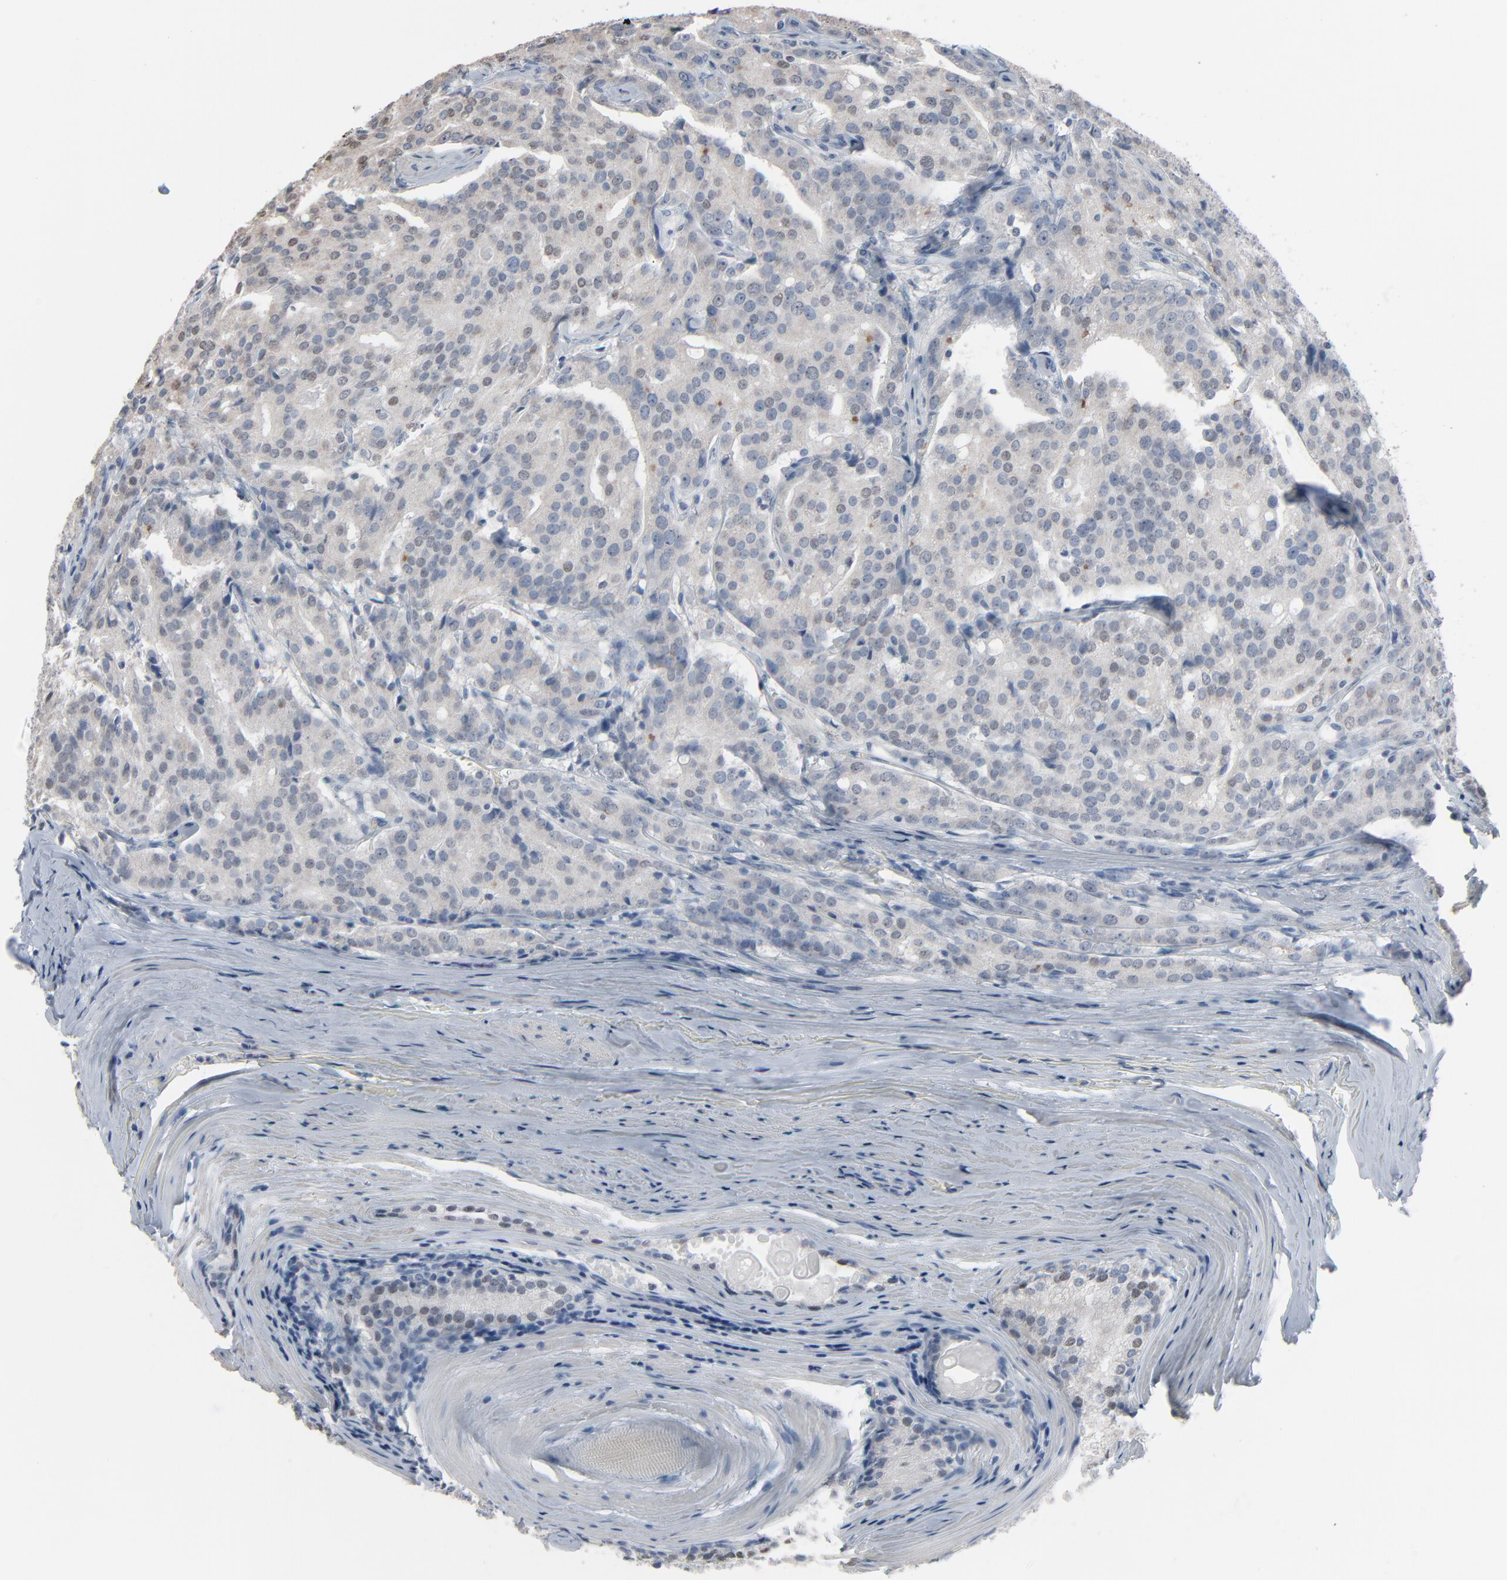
{"staining": {"intensity": "weak", "quantity": "<25%", "location": "cytoplasmic/membranous,nuclear"}, "tissue": "prostate cancer", "cell_type": "Tumor cells", "image_type": "cancer", "snomed": [{"axis": "morphology", "description": "Adenocarcinoma, Medium grade"}, {"axis": "topography", "description": "Prostate"}], "caption": "IHC micrograph of prostate cancer stained for a protein (brown), which shows no expression in tumor cells.", "gene": "SAGE1", "patient": {"sex": "male", "age": 72}}